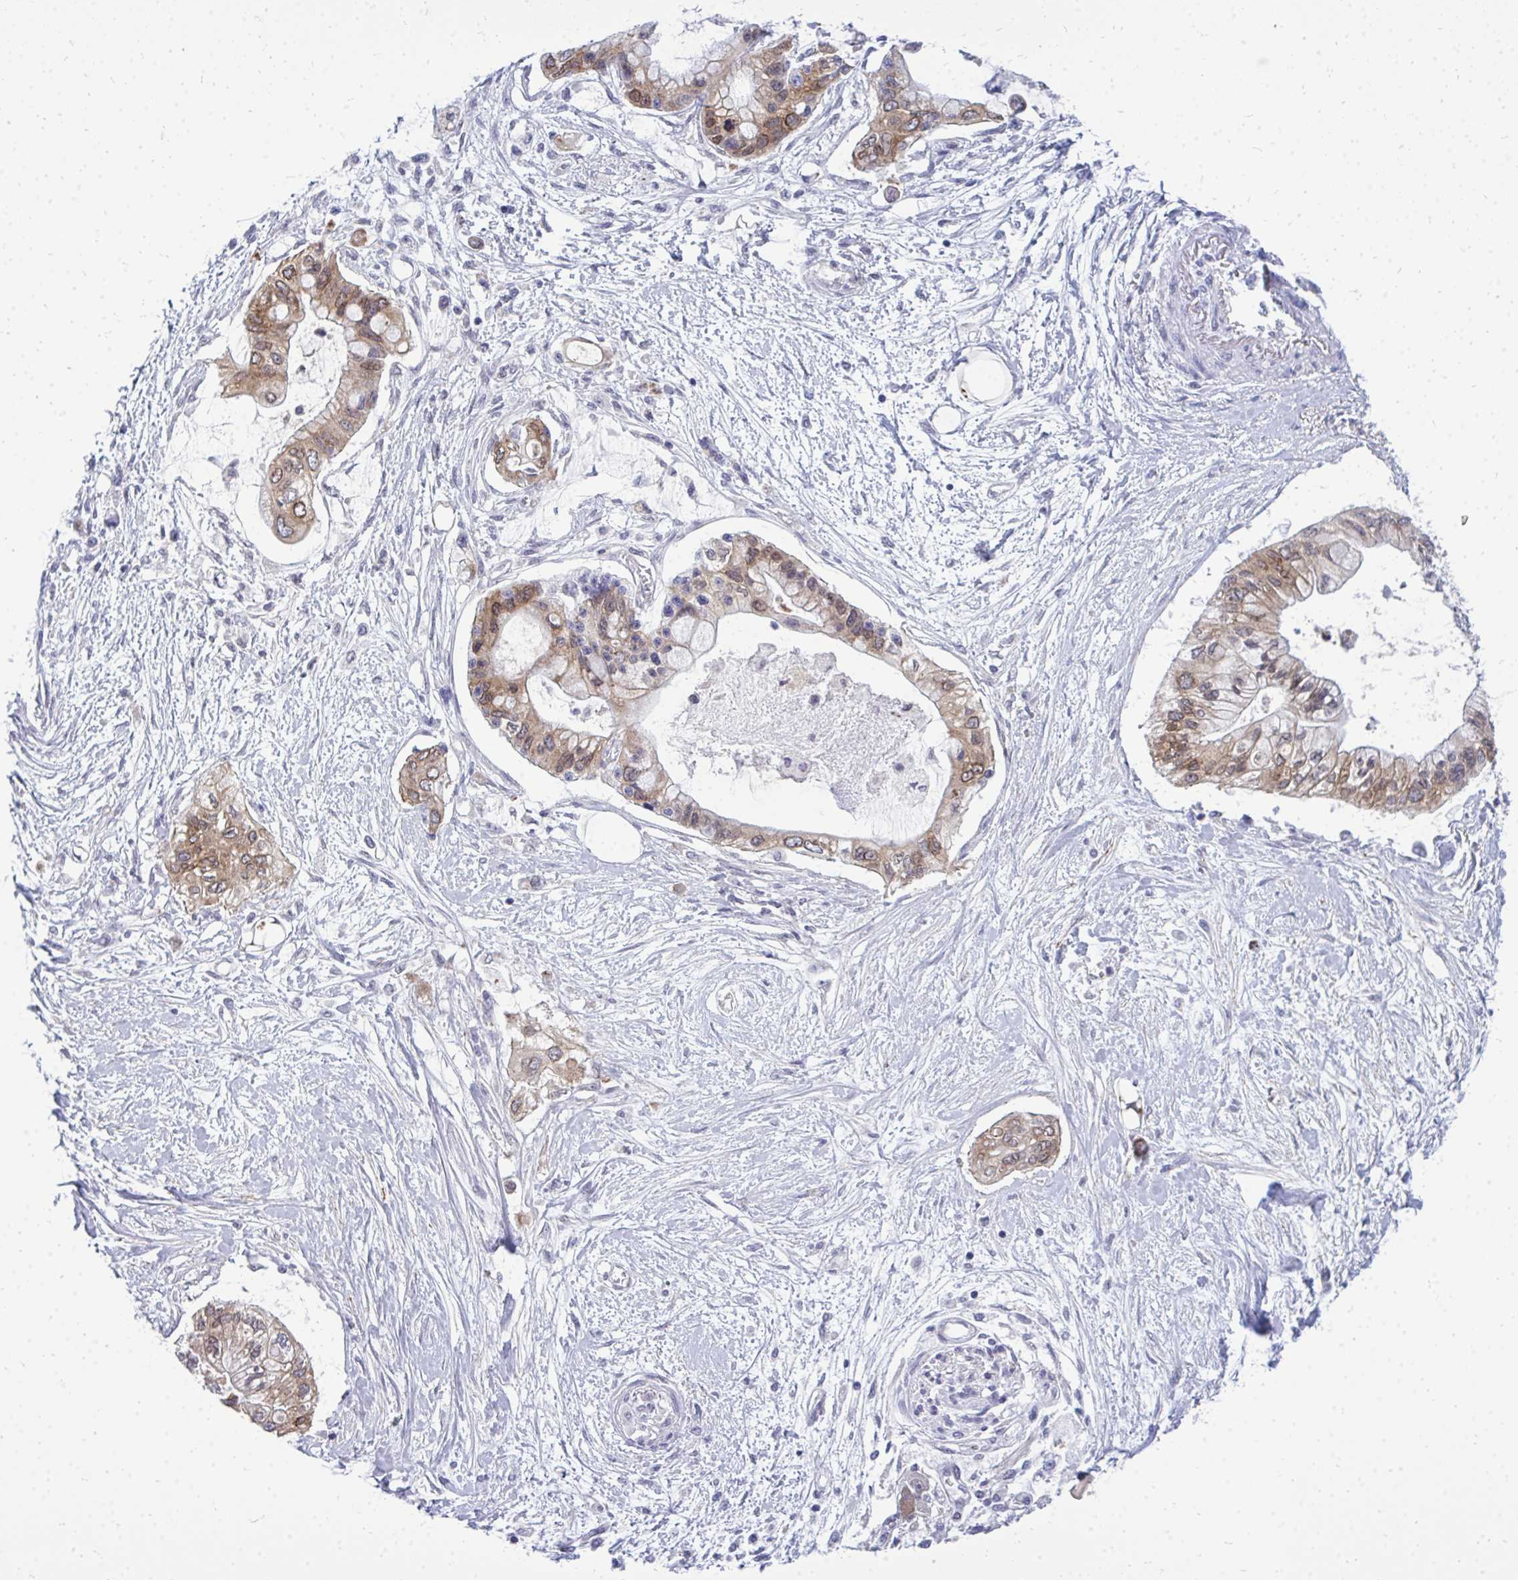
{"staining": {"intensity": "moderate", "quantity": "25%-75%", "location": "cytoplasmic/membranous"}, "tissue": "pancreatic cancer", "cell_type": "Tumor cells", "image_type": "cancer", "snomed": [{"axis": "morphology", "description": "Adenocarcinoma, NOS"}, {"axis": "topography", "description": "Pancreas"}], "caption": "A brown stain shows moderate cytoplasmic/membranous positivity of a protein in human pancreatic cancer (adenocarcinoma) tumor cells.", "gene": "ACSL5", "patient": {"sex": "female", "age": 77}}